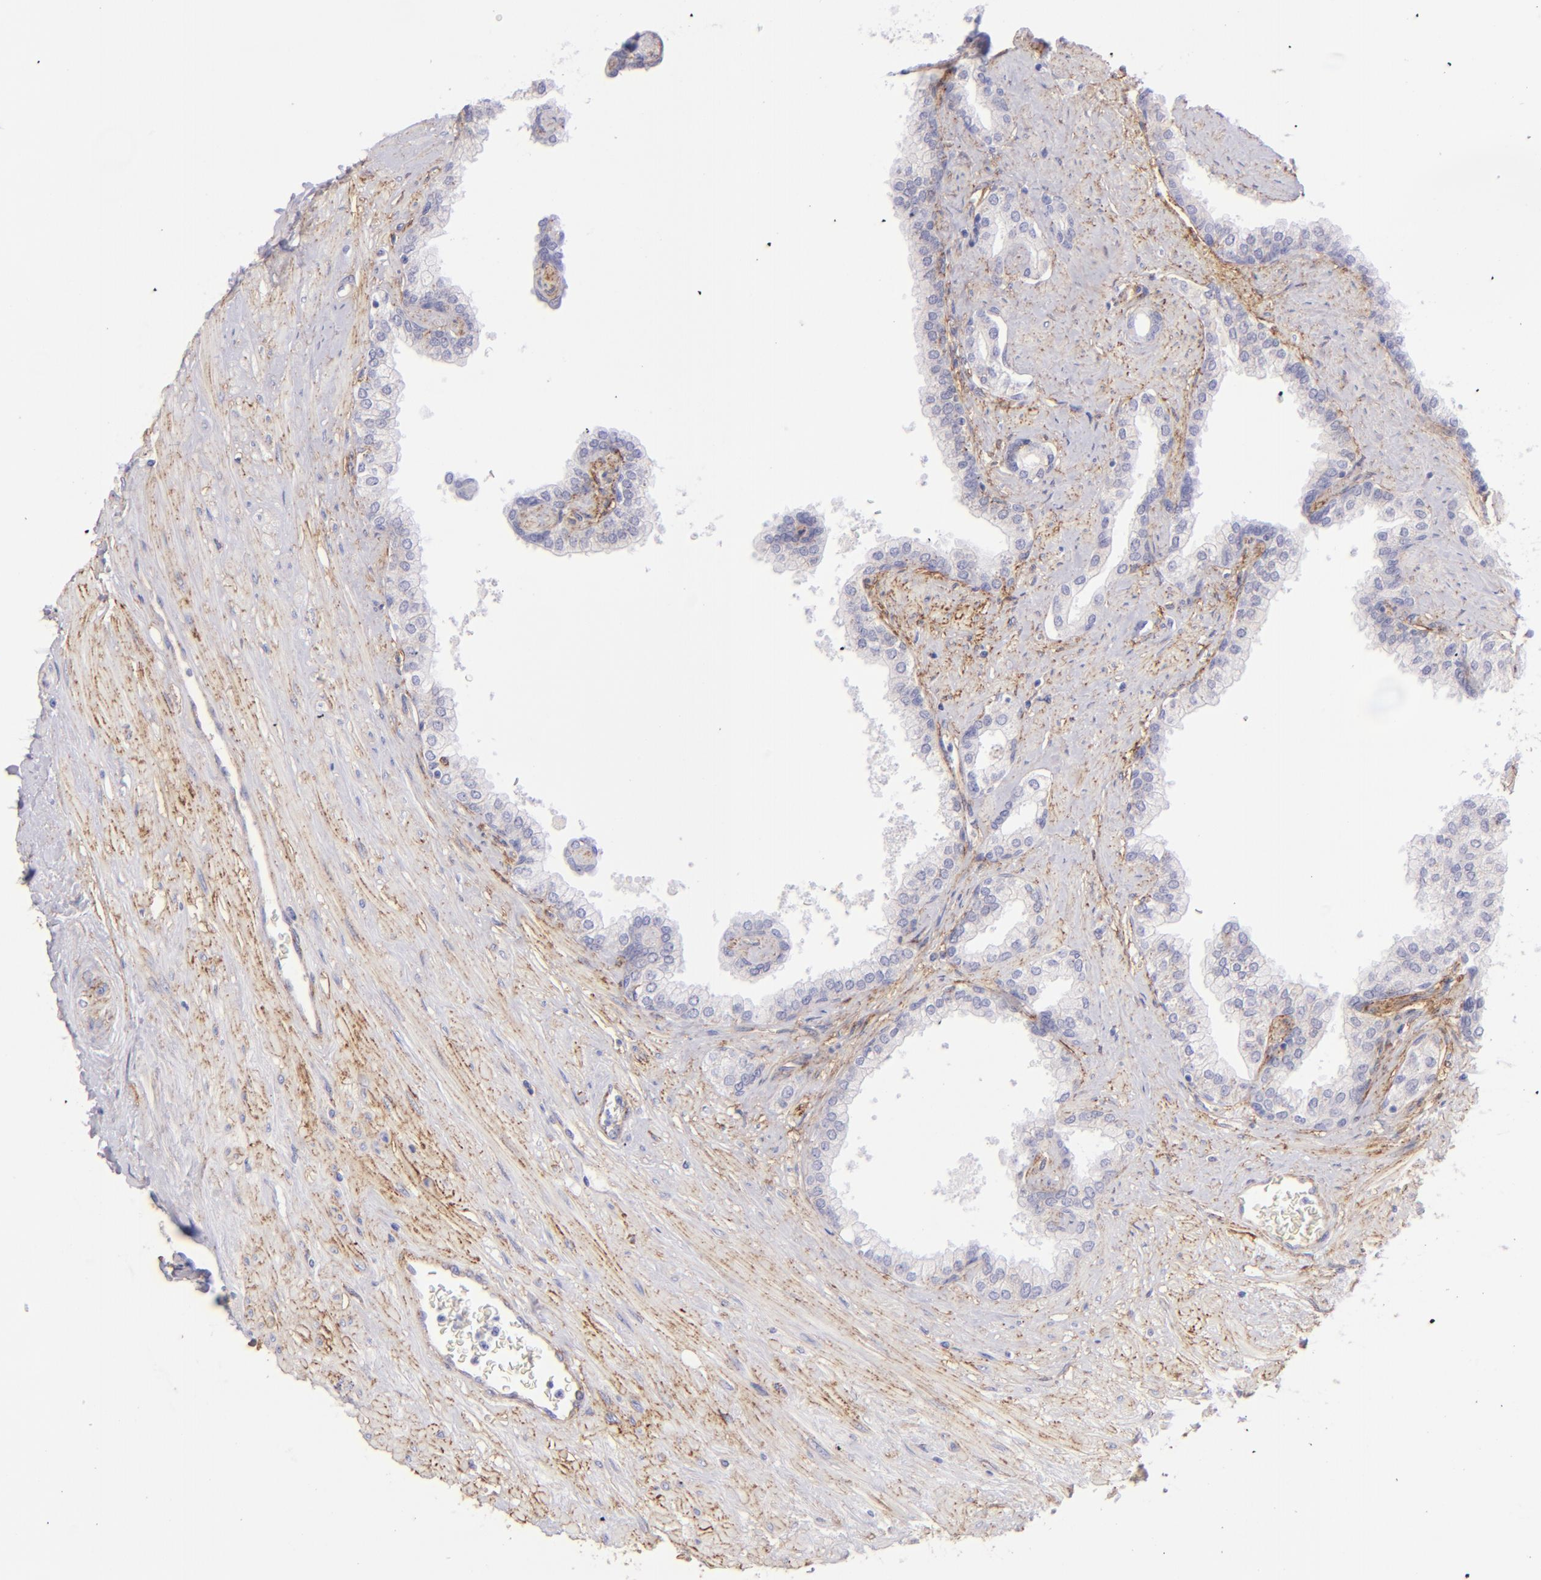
{"staining": {"intensity": "negative", "quantity": "none", "location": "none"}, "tissue": "prostate", "cell_type": "Glandular cells", "image_type": "normal", "snomed": [{"axis": "morphology", "description": "Normal tissue, NOS"}, {"axis": "topography", "description": "Prostate"}], "caption": "IHC micrograph of normal prostate stained for a protein (brown), which shows no expression in glandular cells.", "gene": "CD81", "patient": {"sex": "male", "age": 60}}